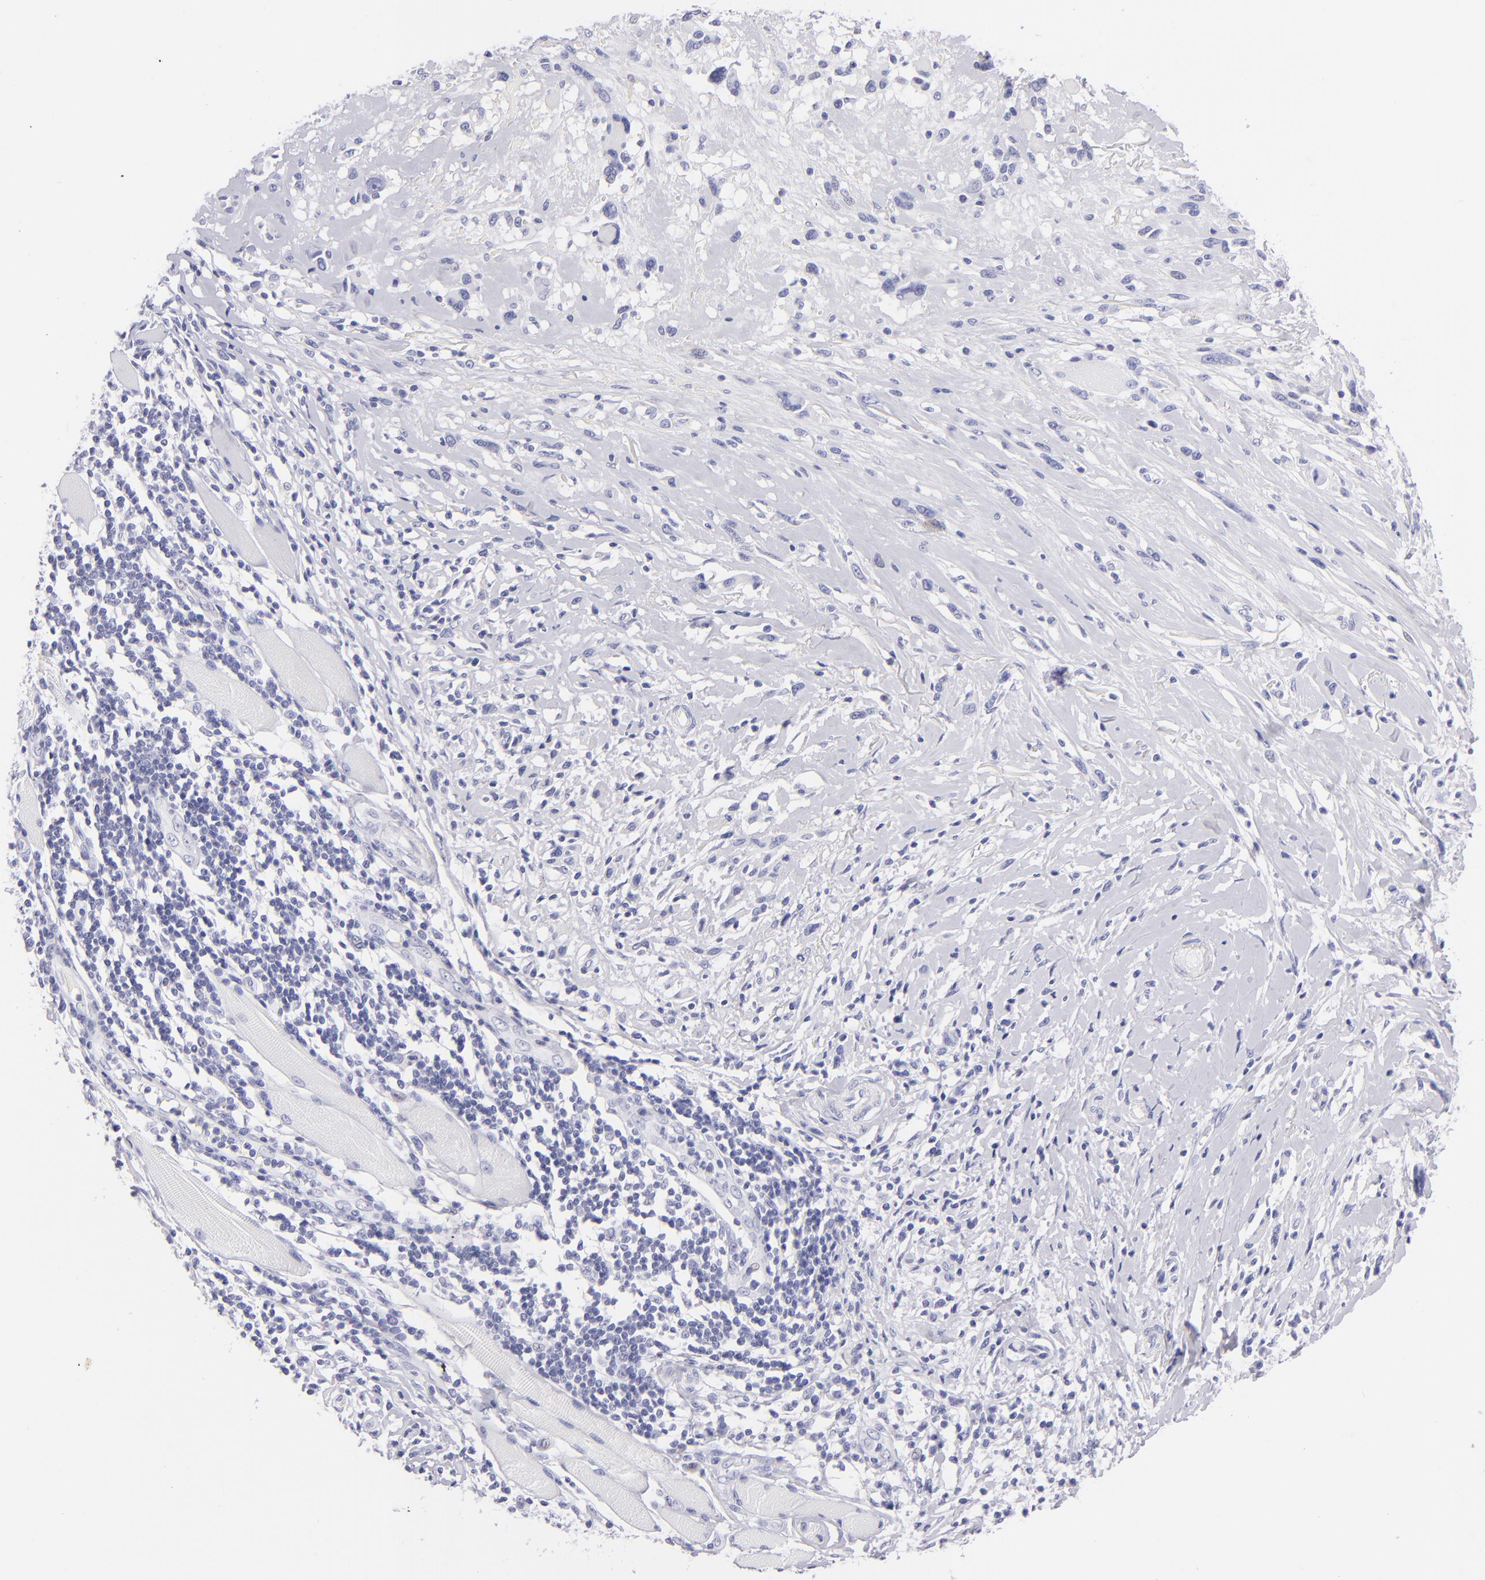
{"staining": {"intensity": "negative", "quantity": "none", "location": "none"}, "tissue": "melanoma", "cell_type": "Tumor cells", "image_type": "cancer", "snomed": [{"axis": "morphology", "description": "Malignant melanoma, NOS"}, {"axis": "topography", "description": "Skin"}], "caption": "A histopathology image of human melanoma is negative for staining in tumor cells. (DAB immunohistochemistry (IHC) visualized using brightfield microscopy, high magnification).", "gene": "PRPH", "patient": {"sex": "male", "age": 91}}